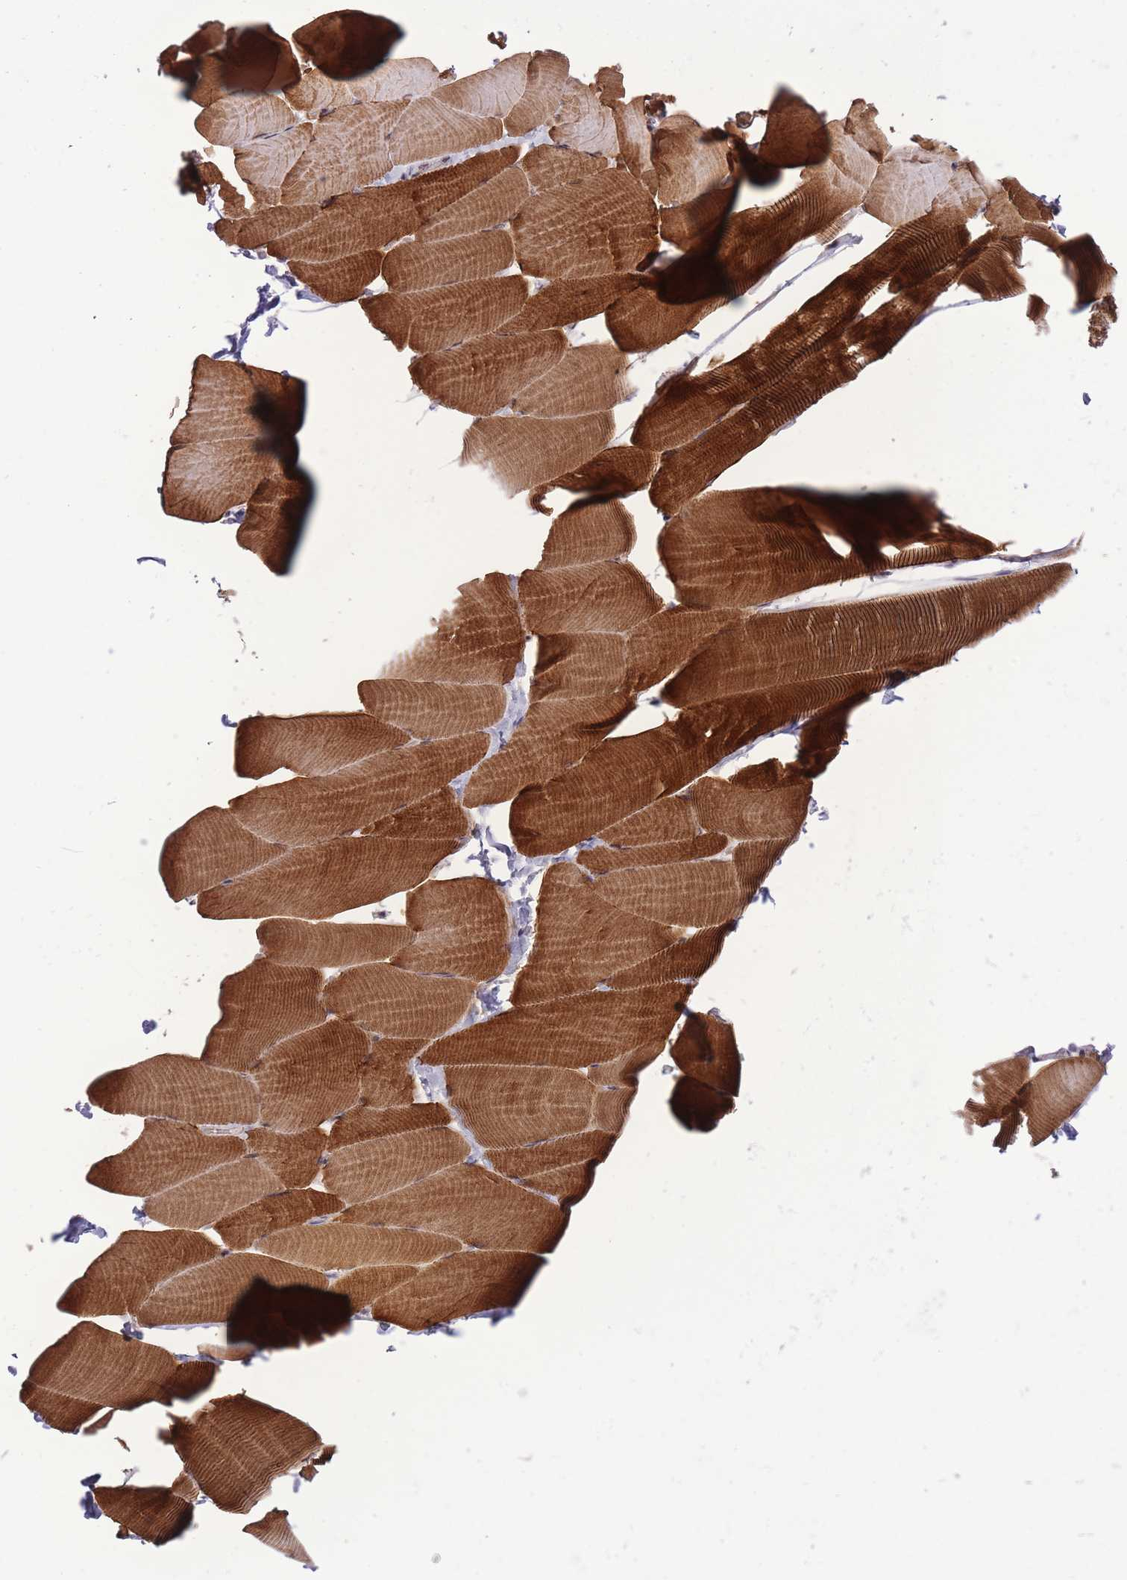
{"staining": {"intensity": "strong", "quantity": "25%-75%", "location": "cytoplasmic/membranous"}, "tissue": "skeletal muscle", "cell_type": "Myocytes", "image_type": "normal", "snomed": [{"axis": "morphology", "description": "Normal tissue, NOS"}, {"axis": "topography", "description": "Skeletal muscle"}], "caption": "Immunohistochemistry (IHC) photomicrograph of unremarkable skeletal muscle stained for a protein (brown), which exhibits high levels of strong cytoplasmic/membranous positivity in approximately 25%-75% of myocytes.", "gene": "ZBED5", "patient": {"sex": "male", "age": 25}}